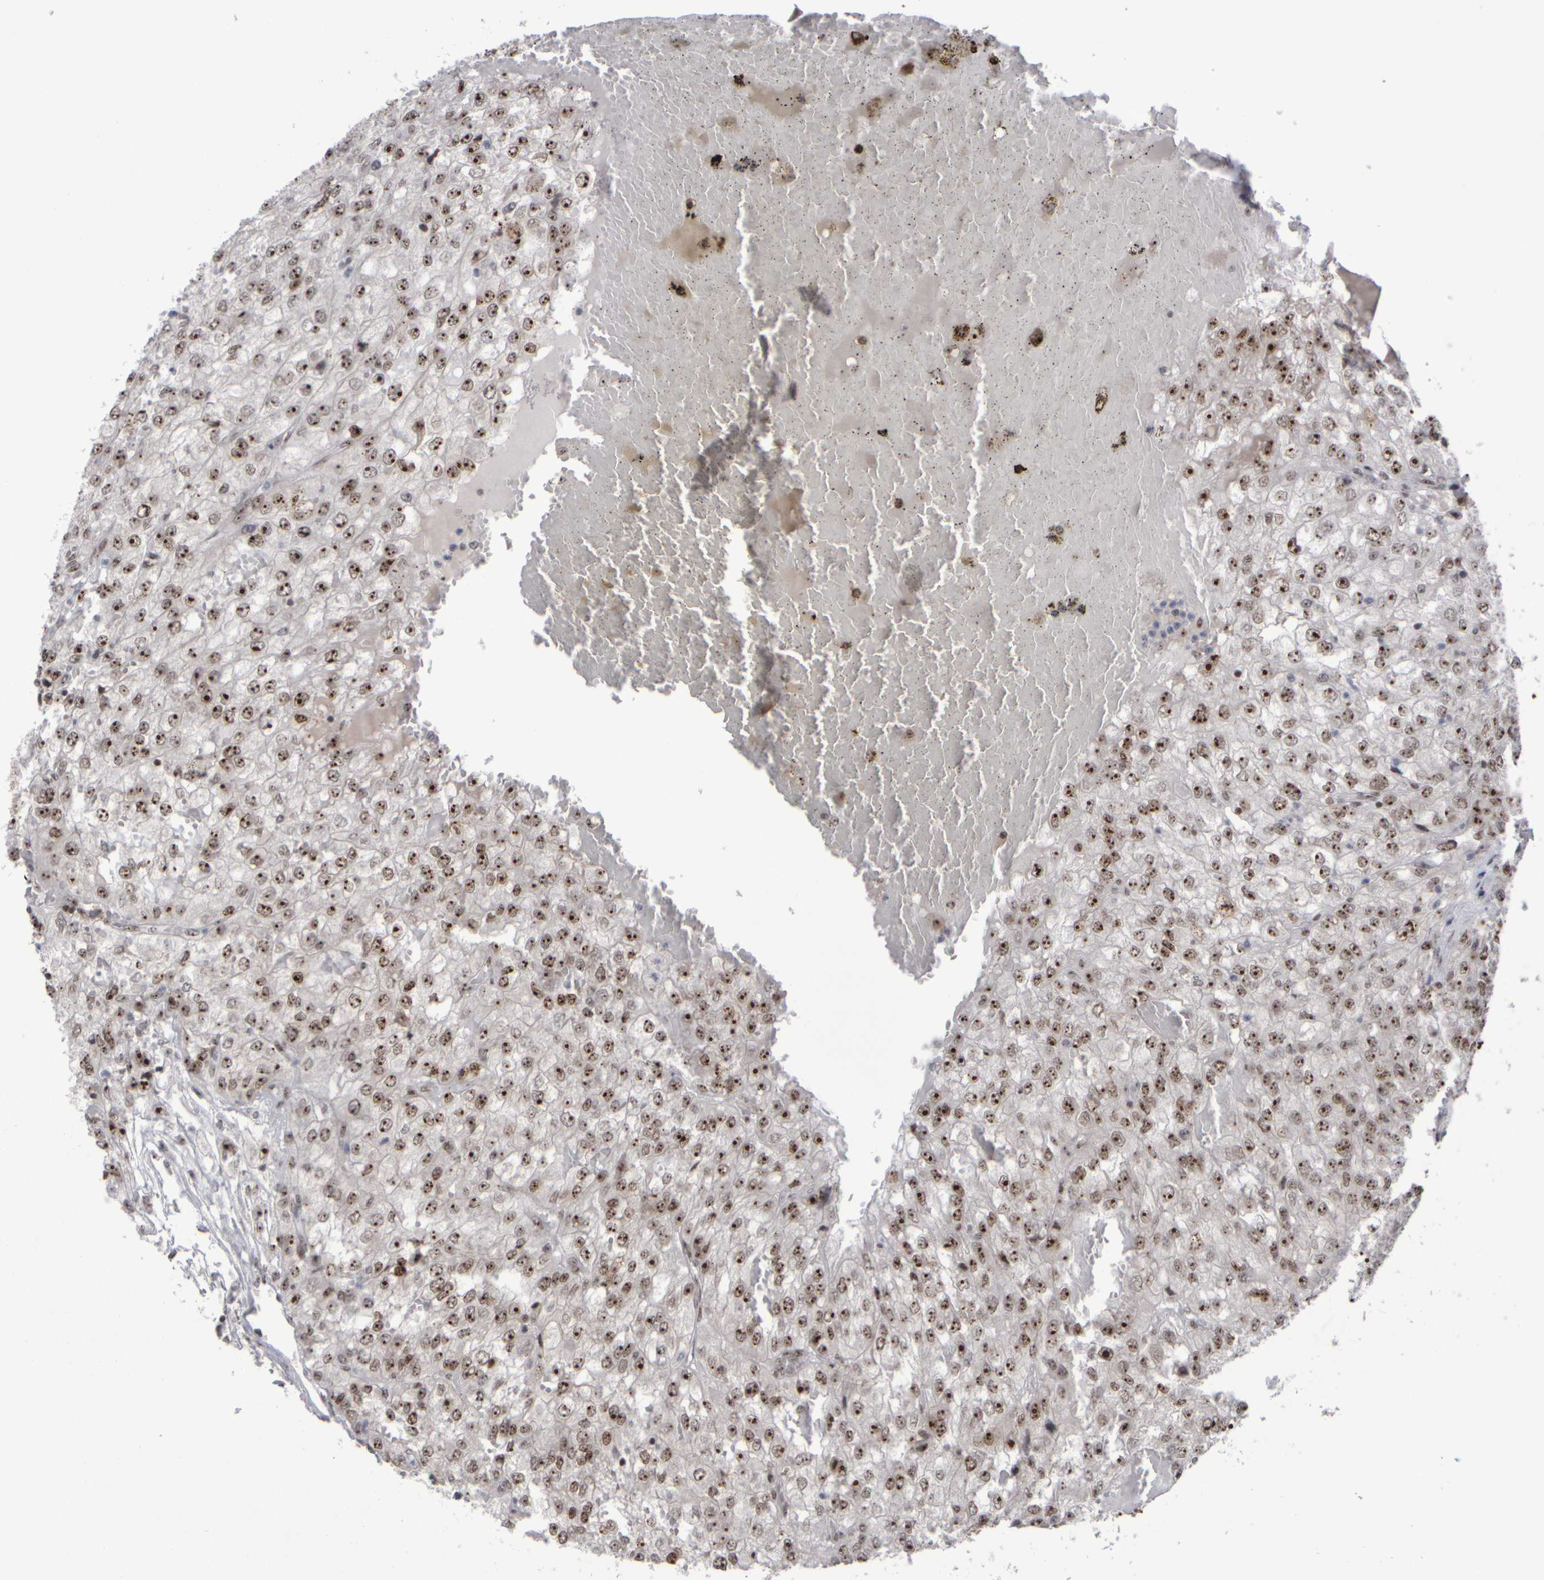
{"staining": {"intensity": "moderate", "quantity": ">75%", "location": "nuclear"}, "tissue": "renal cancer", "cell_type": "Tumor cells", "image_type": "cancer", "snomed": [{"axis": "morphology", "description": "Adenocarcinoma, NOS"}, {"axis": "topography", "description": "Kidney"}], "caption": "IHC micrograph of human renal cancer (adenocarcinoma) stained for a protein (brown), which reveals medium levels of moderate nuclear positivity in approximately >75% of tumor cells.", "gene": "SURF6", "patient": {"sex": "female", "age": 54}}